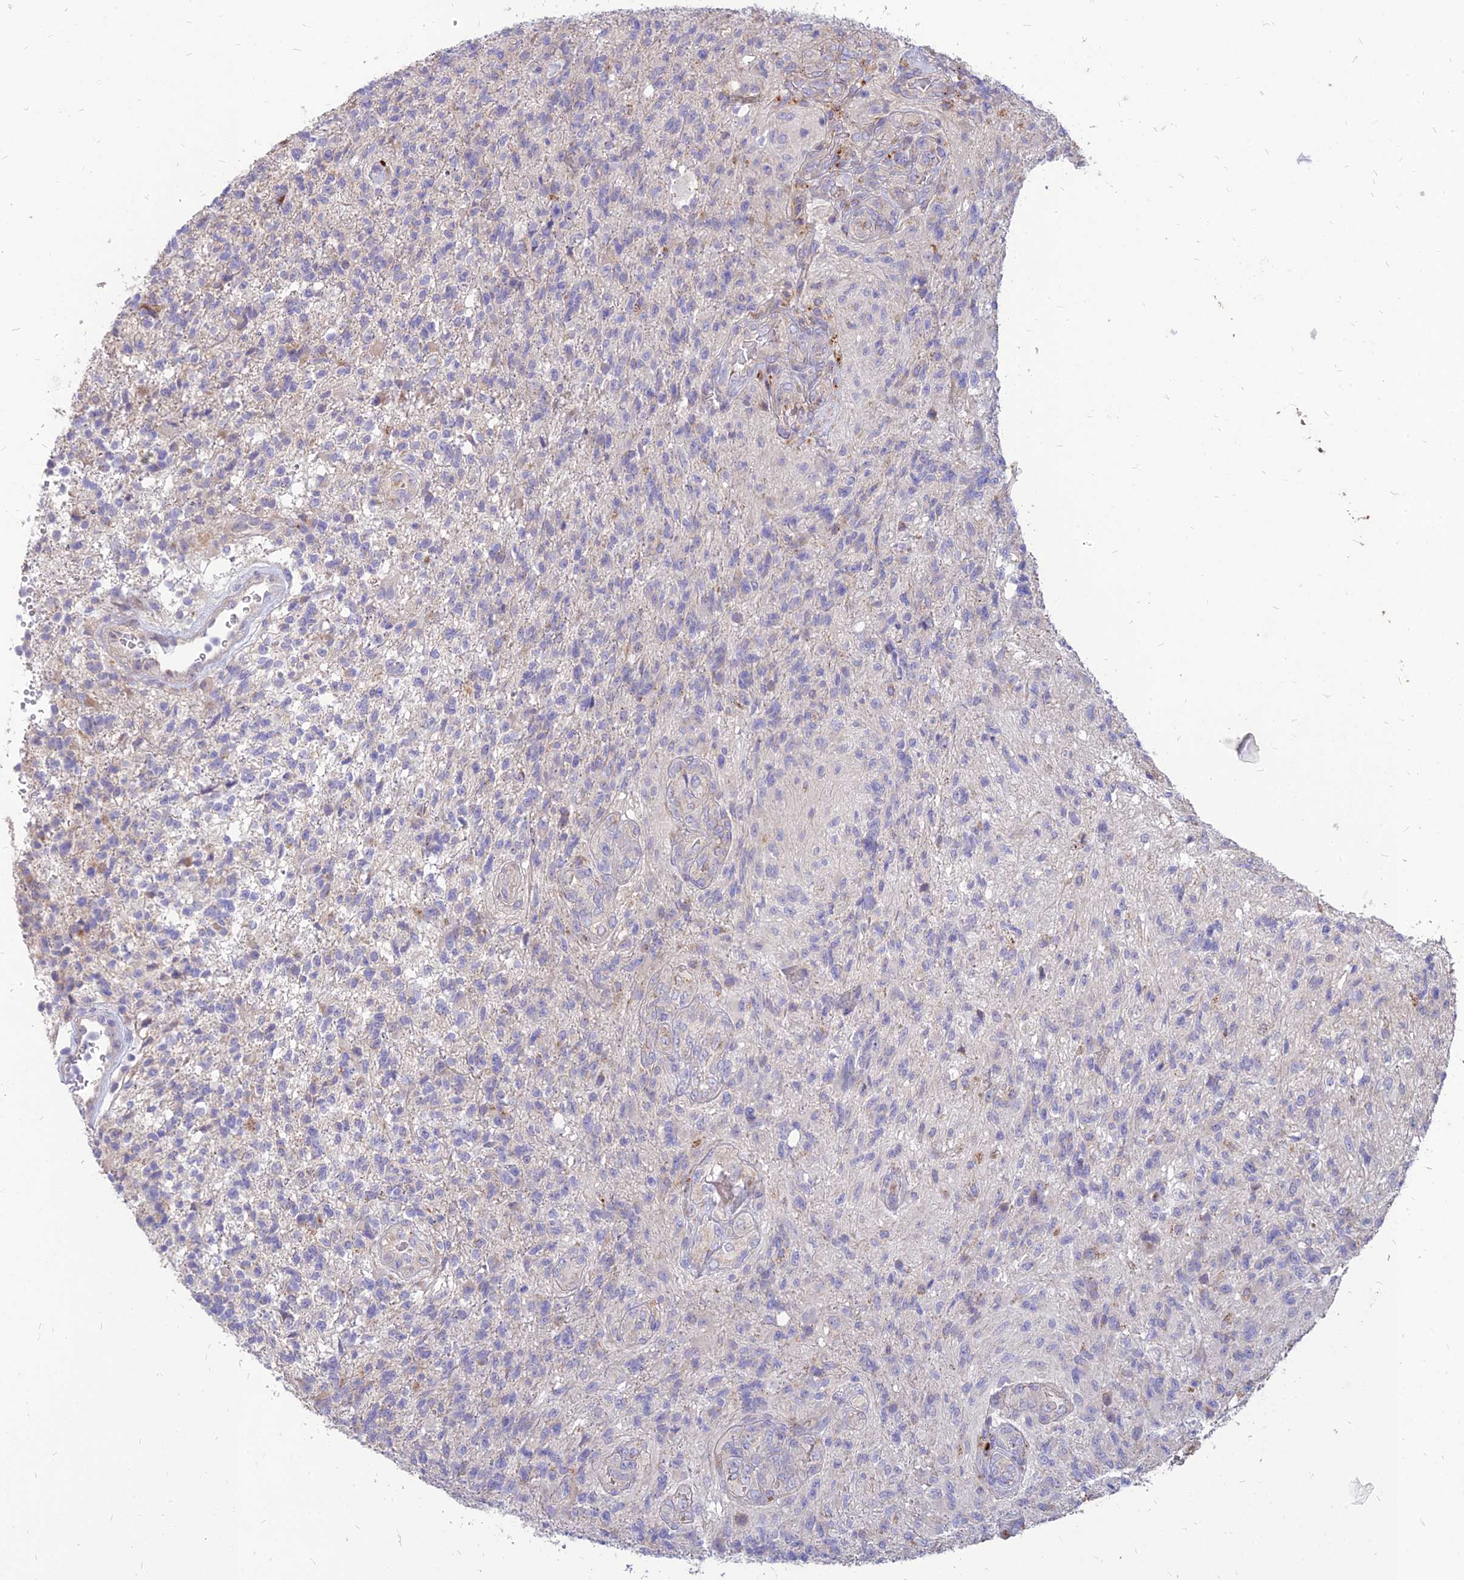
{"staining": {"intensity": "negative", "quantity": "none", "location": "none"}, "tissue": "glioma", "cell_type": "Tumor cells", "image_type": "cancer", "snomed": [{"axis": "morphology", "description": "Glioma, malignant, High grade"}, {"axis": "topography", "description": "Brain"}], "caption": "An immunohistochemistry image of malignant high-grade glioma is shown. There is no staining in tumor cells of malignant high-grade glioma. (Immunohistochemistry, brightfield microscopy, high magnification).", "gene": "ST3GAL6", "patient": {"sex": "male", "age": 56}}